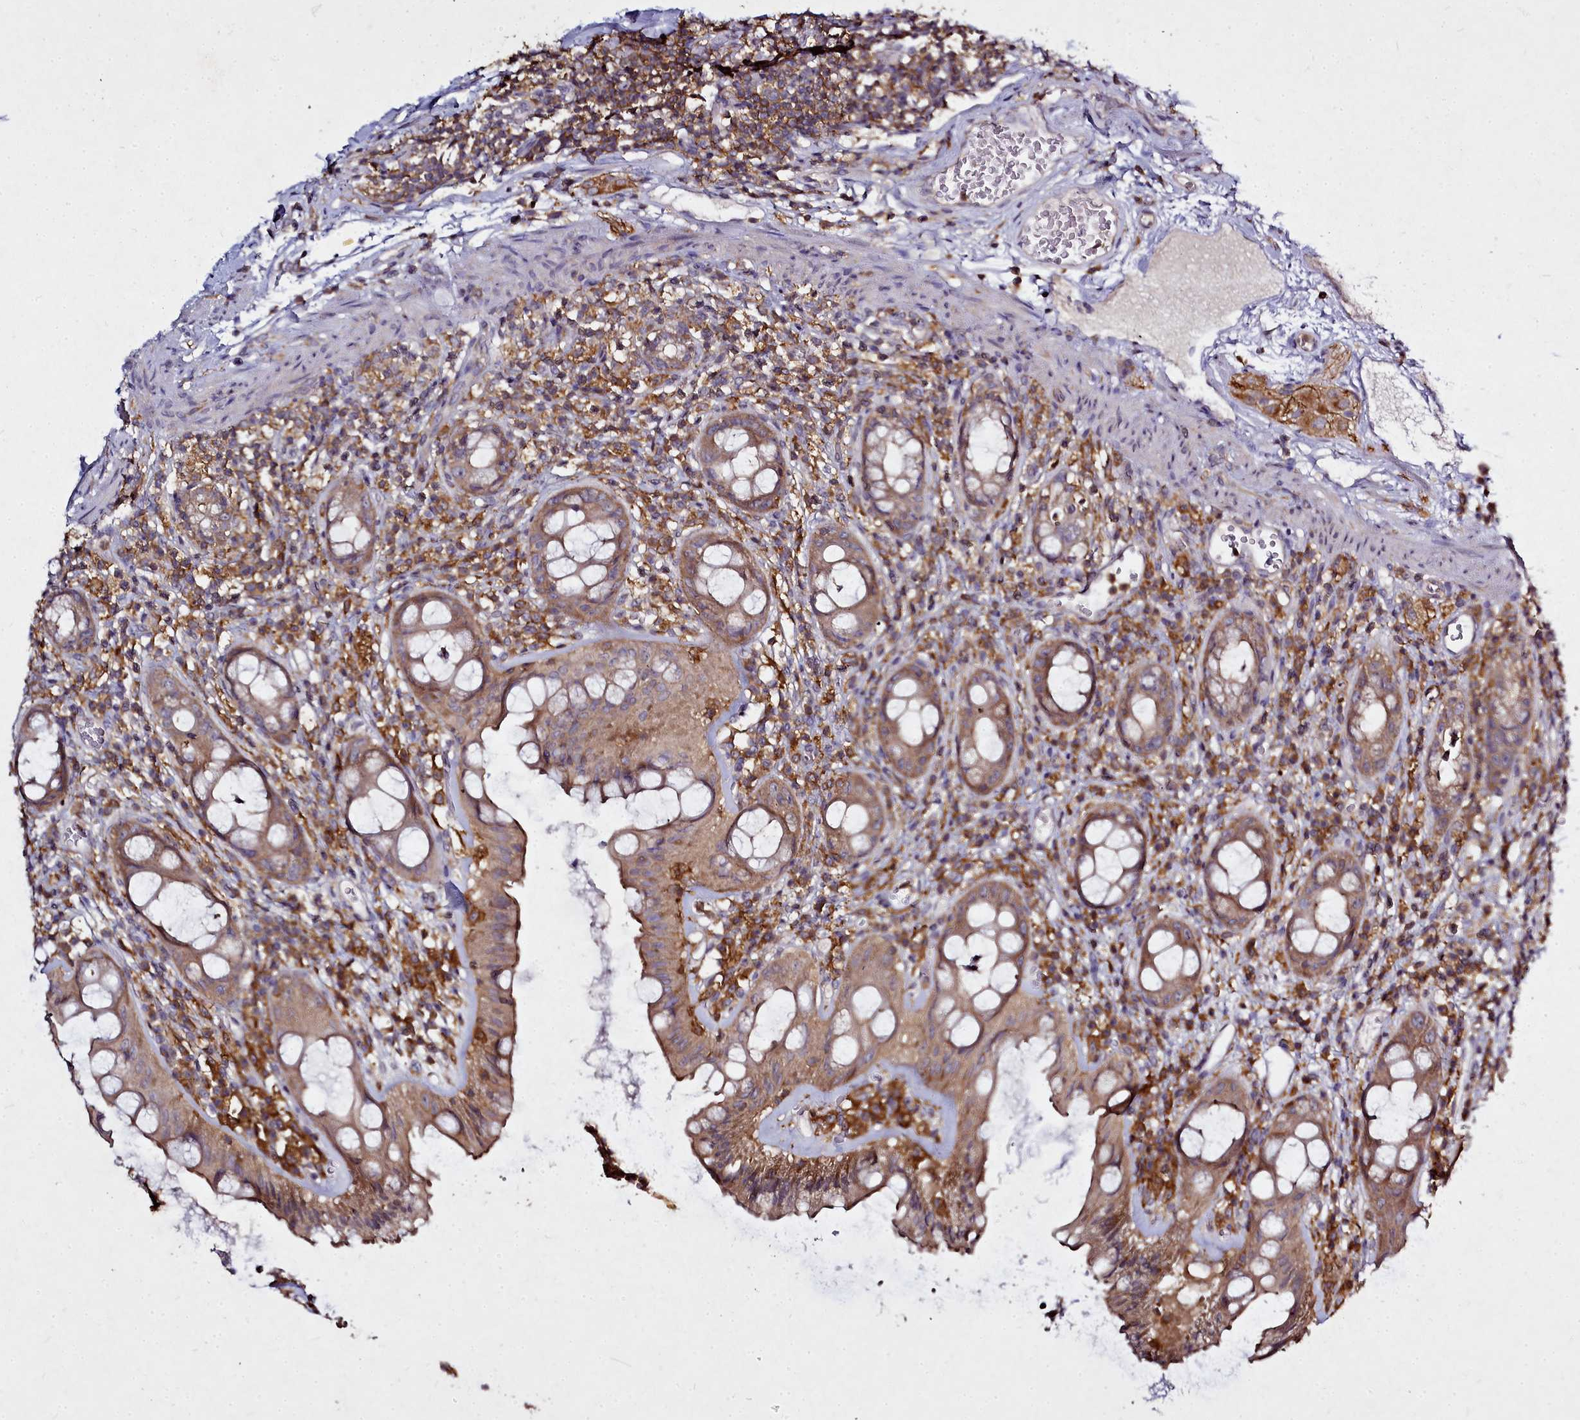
{"staining": {"intensity": "moderate", "quantity": ">75%", "location": "cytoplasmic/membranous"}, "tissue": "rectum", "cell_type": "Glandular cells", "image_type": "normal", "snomed": [{"axis": "morphology", "description": "Normal tissue, NOS"}, {"axis": "topography", "description": "Rectum"}], "caption": "An IHC histopathology image of unremarkable tissue is shown. Protein staining in brown highlights moderate cytoplasmic/membranous positivity in rectum within glandular cells.", "gene": "NCKAP1L", "patient": {"sex": "female", "age": 57}}